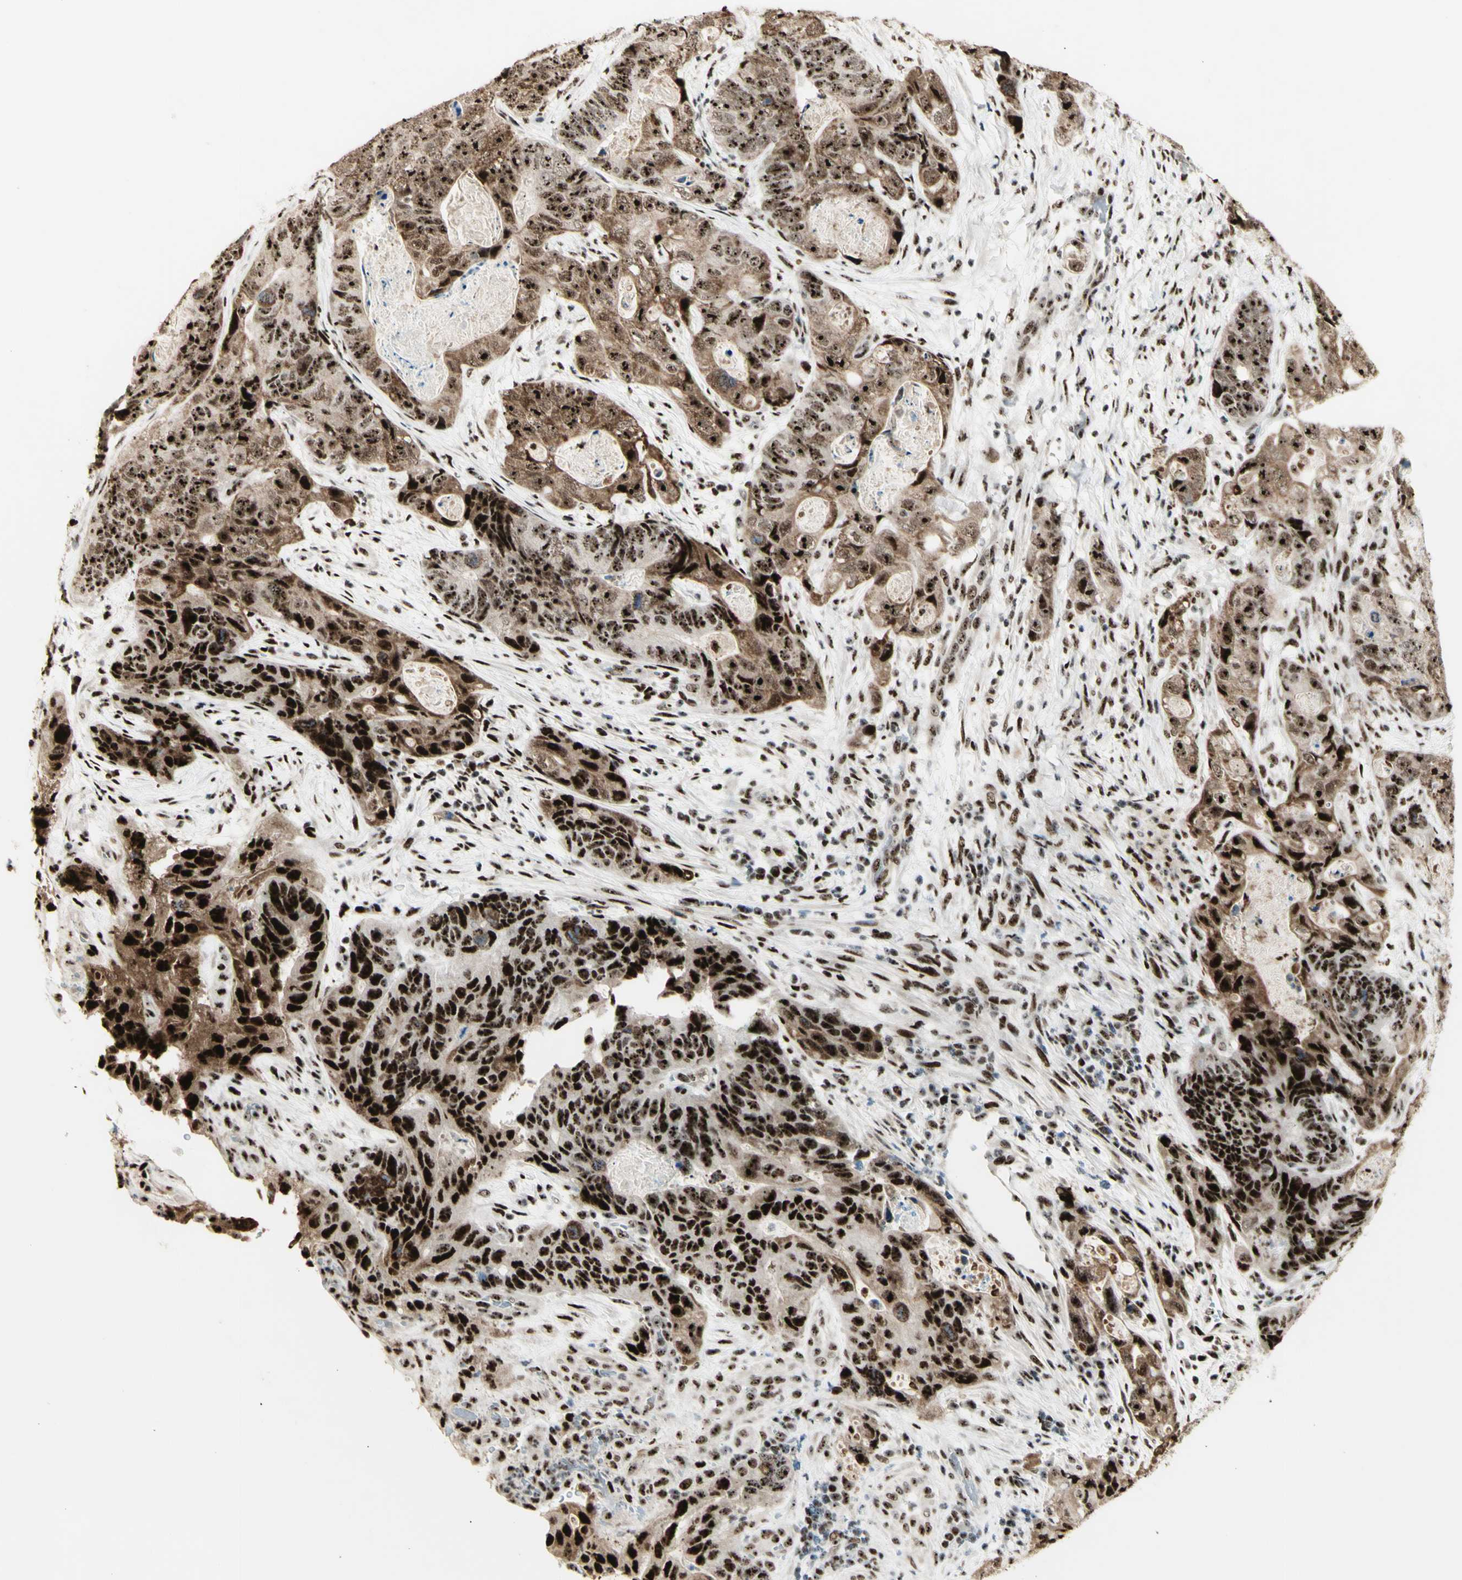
{"staining": {"intensity": "strong", "quantity": ">75%", "location": "cytoplasmic/membranous,nuclear"}, "tissue": "stomach cancer", "cell_type": "Tumor cells", "image_type": "cancer", "snomed": [{"axis": "morphology", "description": "Adenocarcinoma, NOS"}, {"axis": "topography", "description": "Stomach"}], "caption": "Immunohistochemical staining of stomach adenocarcinoma displays high levels of strong cytoplasmic/membranous and nuclear protein positivity in about >75% of tumor cells. (DAB (3,3'-diaminobenzidine) = brown stain, brightfield microscopy at high magnification).", "gene": "DHX9", "patient": {"sex": "female", "age": 89}}